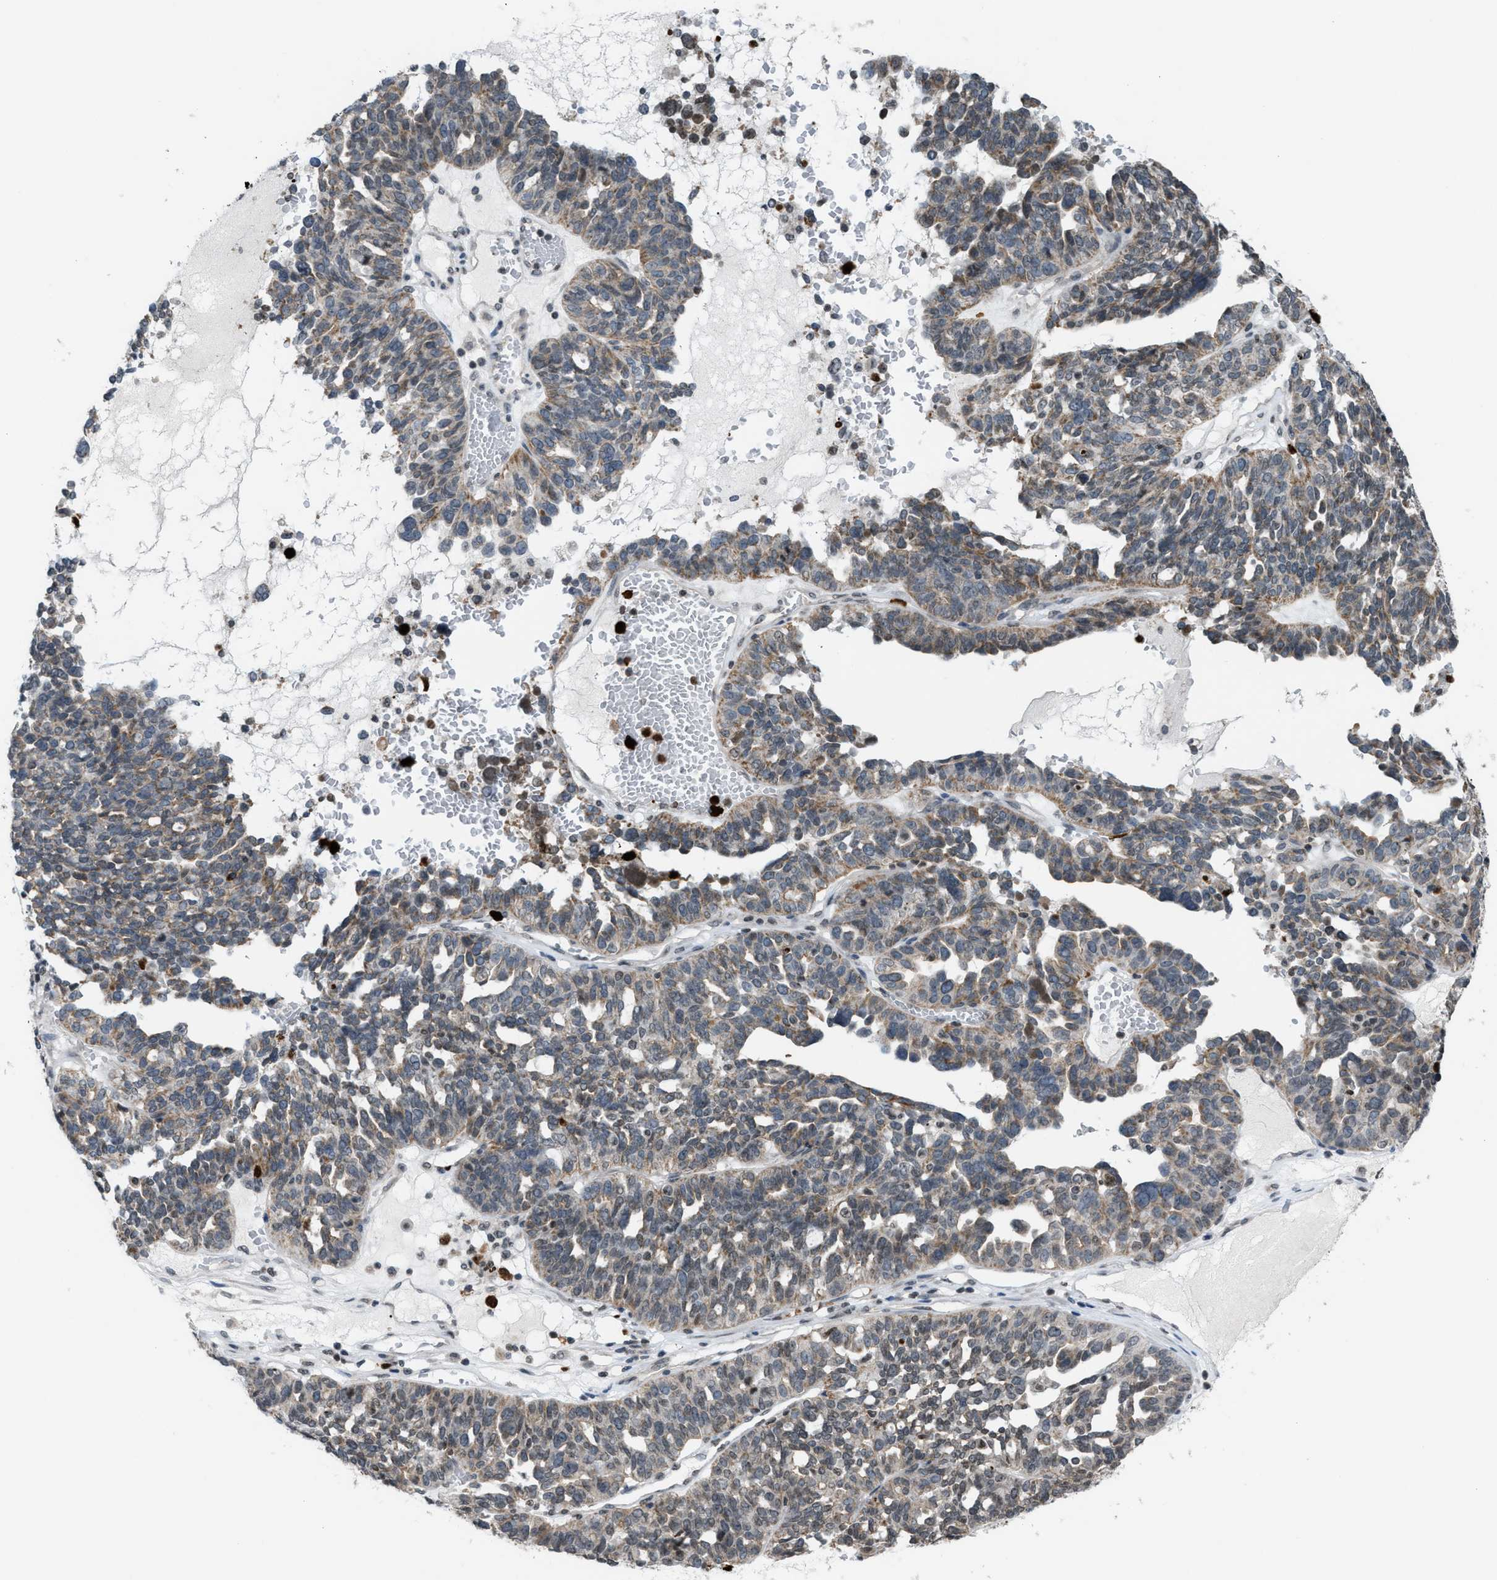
{"staining": {"intensity": "weak", "quantity": "25%-75%", "location": "cytoplasmic/membranous"}, "tissue": "ovarian cancer", "cell_type": "Tumor cells", "image_type": "cancer", "snomed": [{"axis": "morphology", "description": "Cystadenocarcinoma, serous, NOS"}, {"axis": "topography", "description": "Ovary"}], "caption": "About 25%-75% of tumor cells in ovarian serous cystadenocarcinoma show weak cytoplasmic/membranous protein expression as visualized by brown immunohistochemical staining.", "gene": "PRUNE2", "patient": {"sex": "female", "age": 59}}